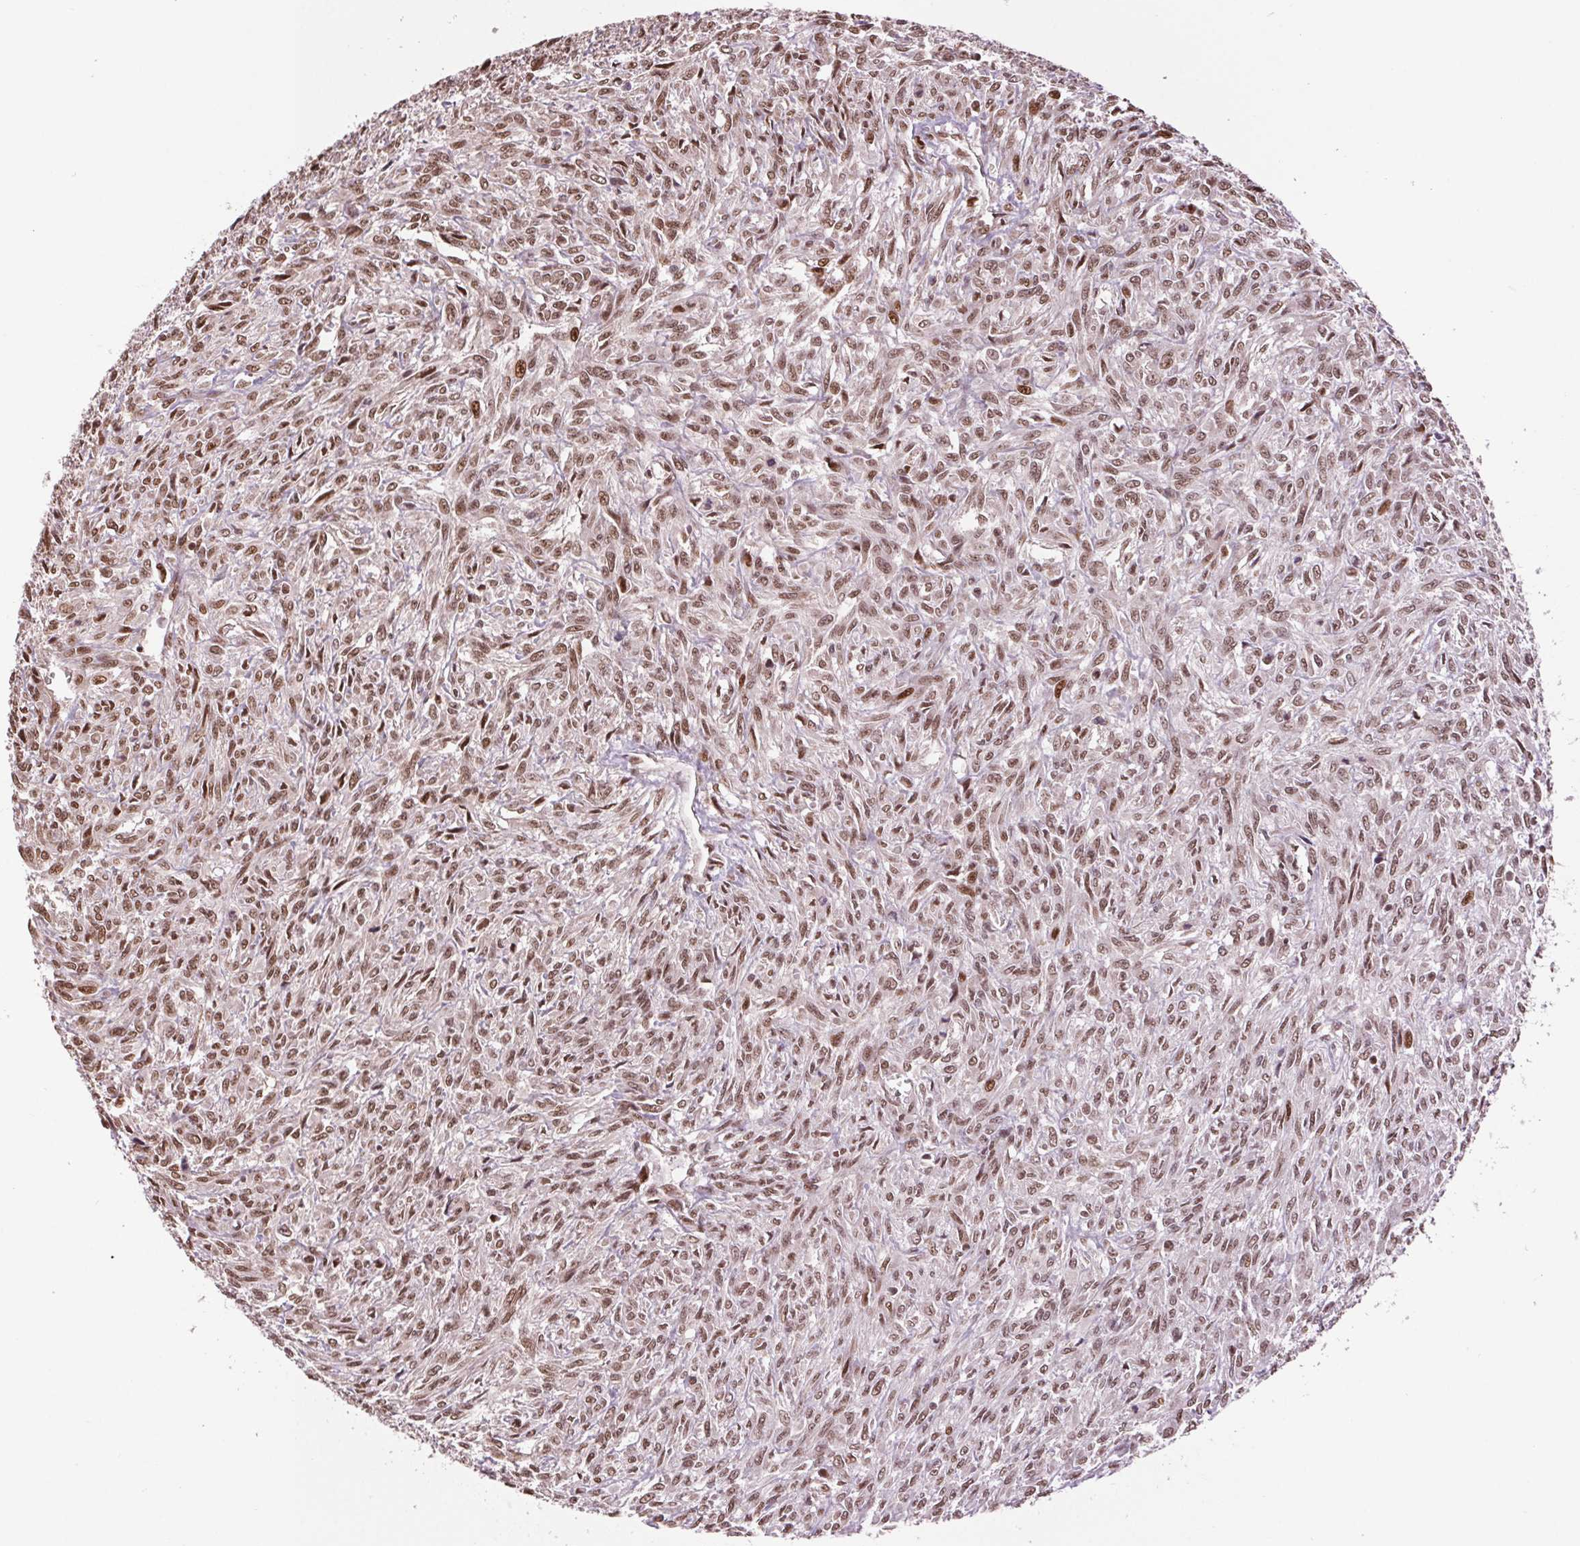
{"staining": {"intensity": "moderate", "quantity": ">75%", "location": "nuclear"}, "tissue": "renal cancer", "cell_type": "Tumor cells", "image_type": "cancer", "snomed": [{"axis": "morphology", "description": "Adenocarcinoma, NOS"}, {"axis": "topography", "description": "Kidney"}], "caption": "This photomicrograph demonstrates IHC staining of human renal cancer (adenocarcinoma), with medium moderate nuclear expression in approximately >75% of tumor cells.", "gene": "RAD23A", "patient": {"sex": "male", "age": 58}}